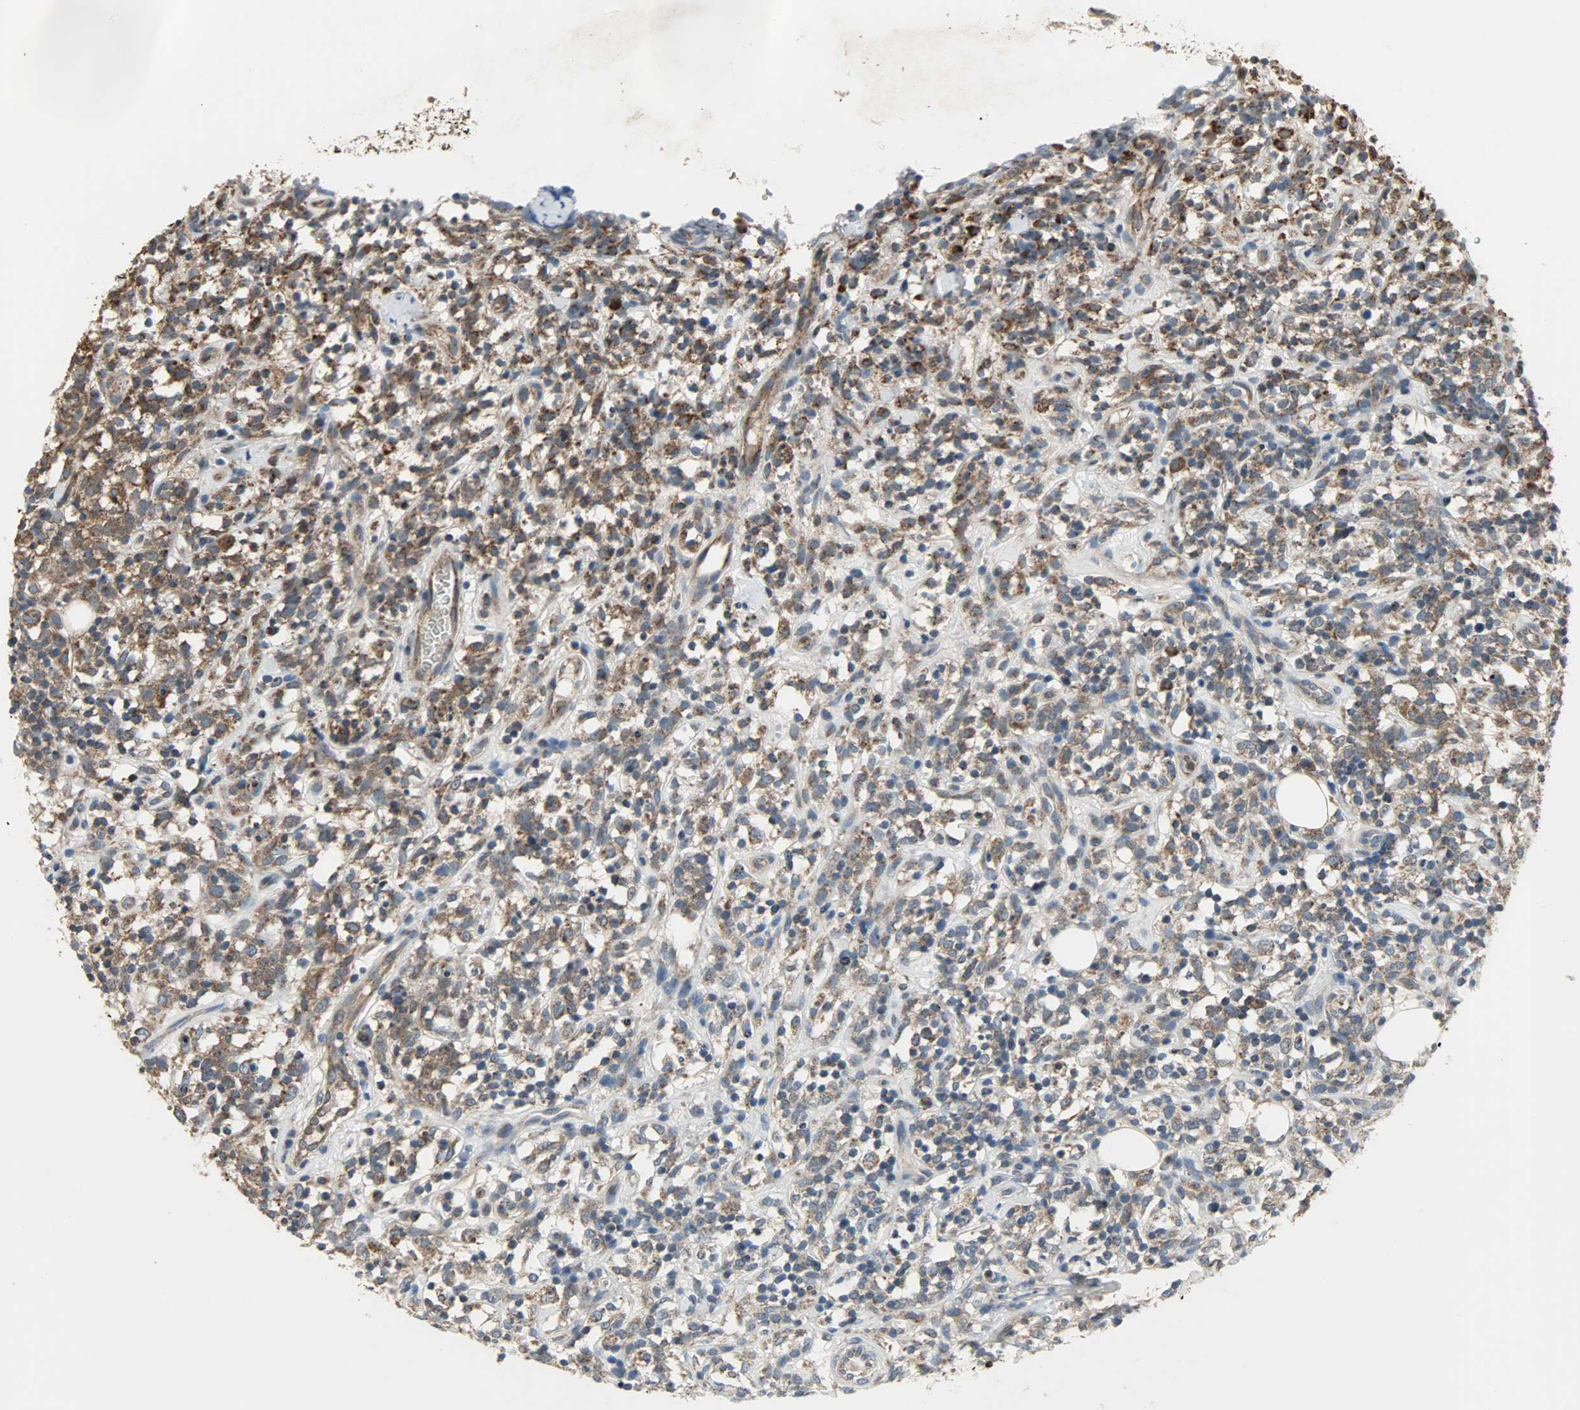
{"staining": {"intensity": "strong", "quantity": ">75%", "location": "cytoplasmic/membranous"}, "tissue": "lymphoma", "cell_type": "Tumor cells", "image_type": "cancer", "snomed": [{"axis": "morphology", "description": "Malignant lymphoma, non-Hodgkin's type, High grade"}, {"axis": "topography", "description": "Lymph node"}], "caption": "High-power microscopy captured an IHC micrograph of high-grade malignant lymphoma, non-Hodgkin's type, revealing strong cytoplasmic/membranous positivity in approximately >75% of tumor cells. The staining is performed using DAB brown chromogen to label protein expression. The nuclei are counter-stained blue using hematoxylin.", "gene": "AMT", "patient": {"sex": "female", "age": 73}}